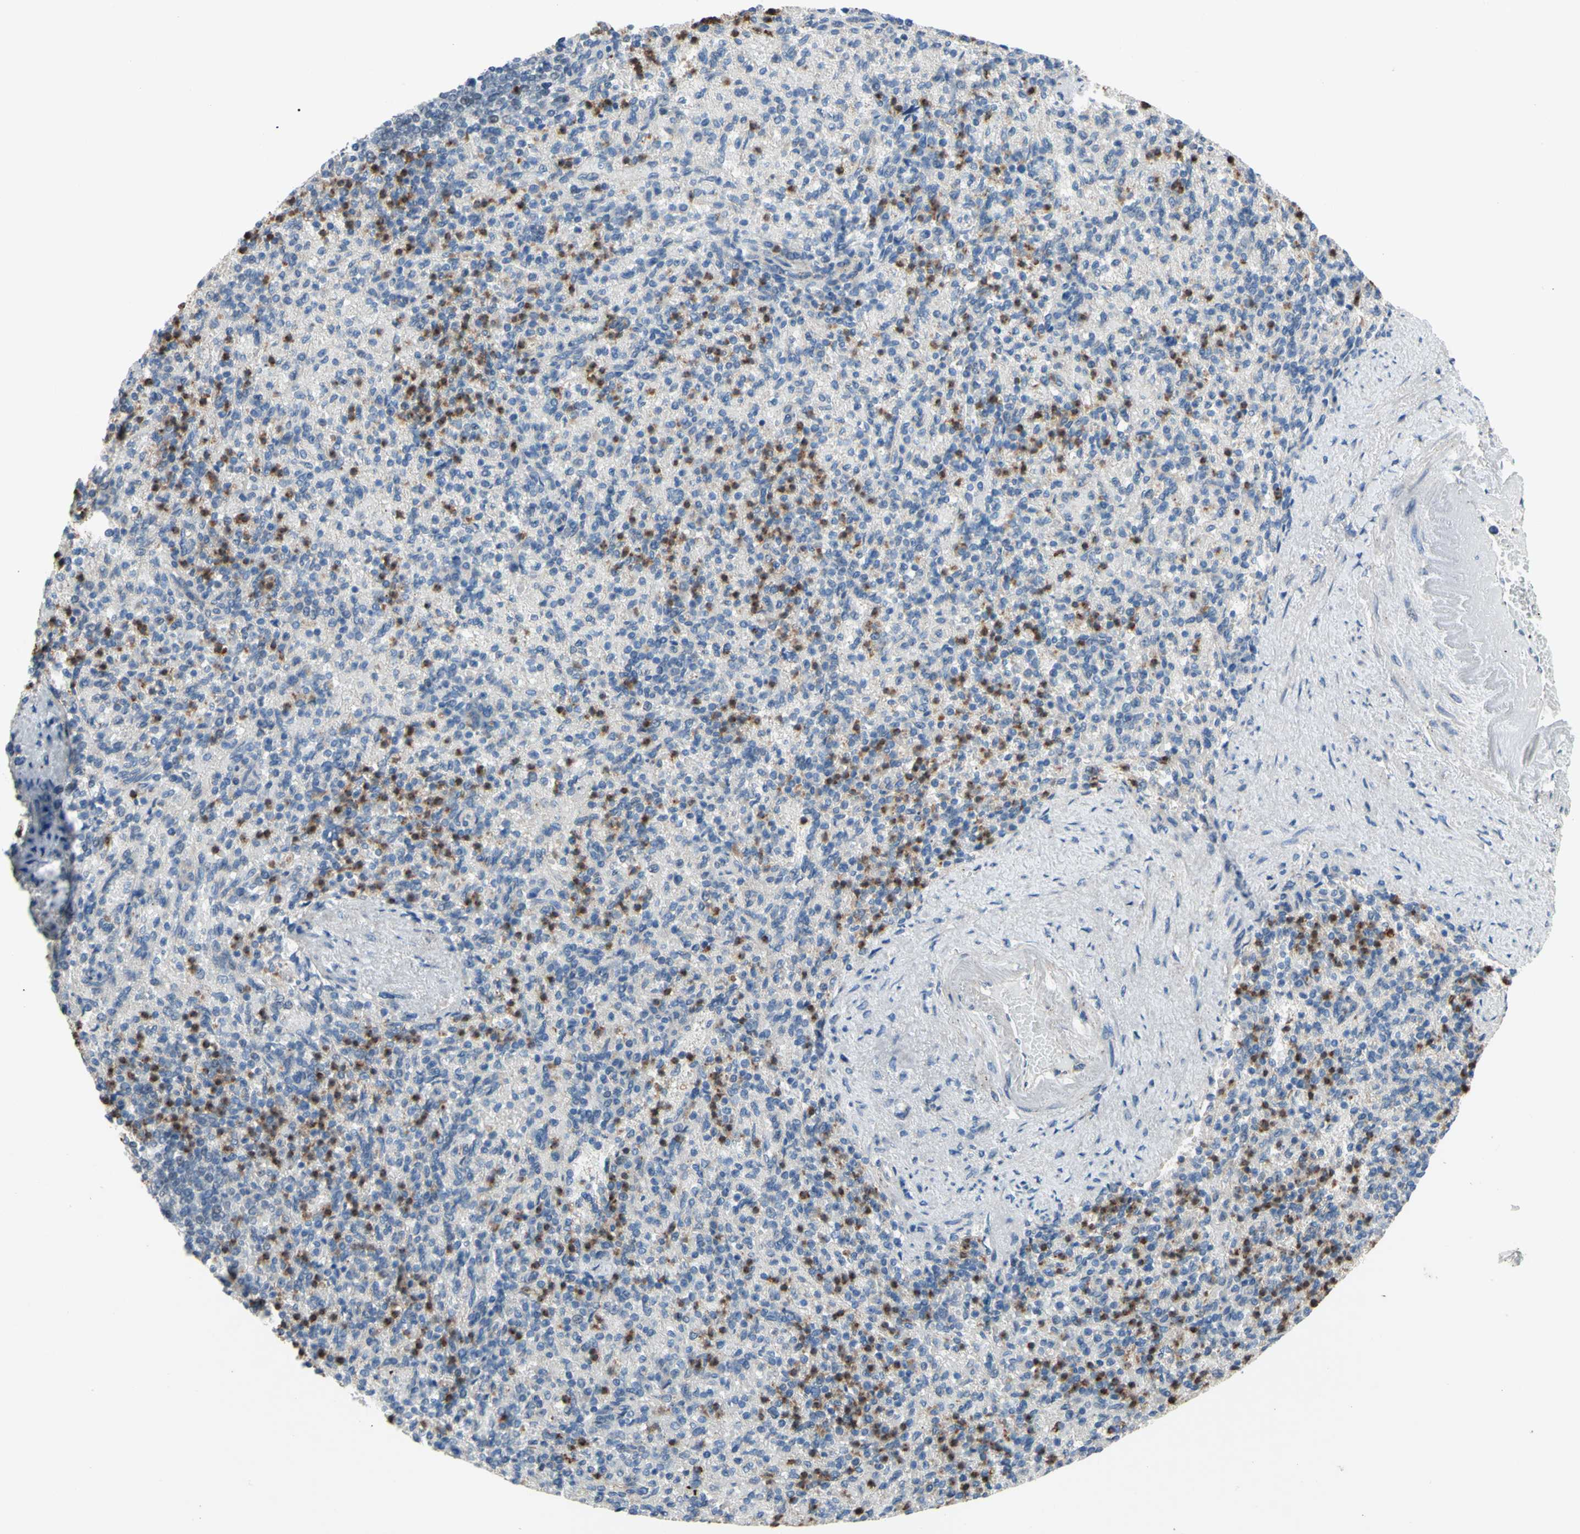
{"staining": {"intensity": "moderate", "quantity": ">75%", "location": "cytoplasmic/membranous"}, "tissue": "spleen", "cell_type": "Cells in red pulp", "image_type": "normal", "snomed": [{"axis": "morphology", "description": "Normal tissue, NOS"}, {"axis": "topography", "description": "Spleen"}], "caption": "Immunohistochemical staining of normal human spleen shows medium levels of moderate cytoplasmic/membranous expression in approximately >75% of cells in red pulp. The protein is shown in brown color, while the nuclei are stained blue.", "gene": "GRAMD2B", "patient": {"sex": "female", "age": 74}}